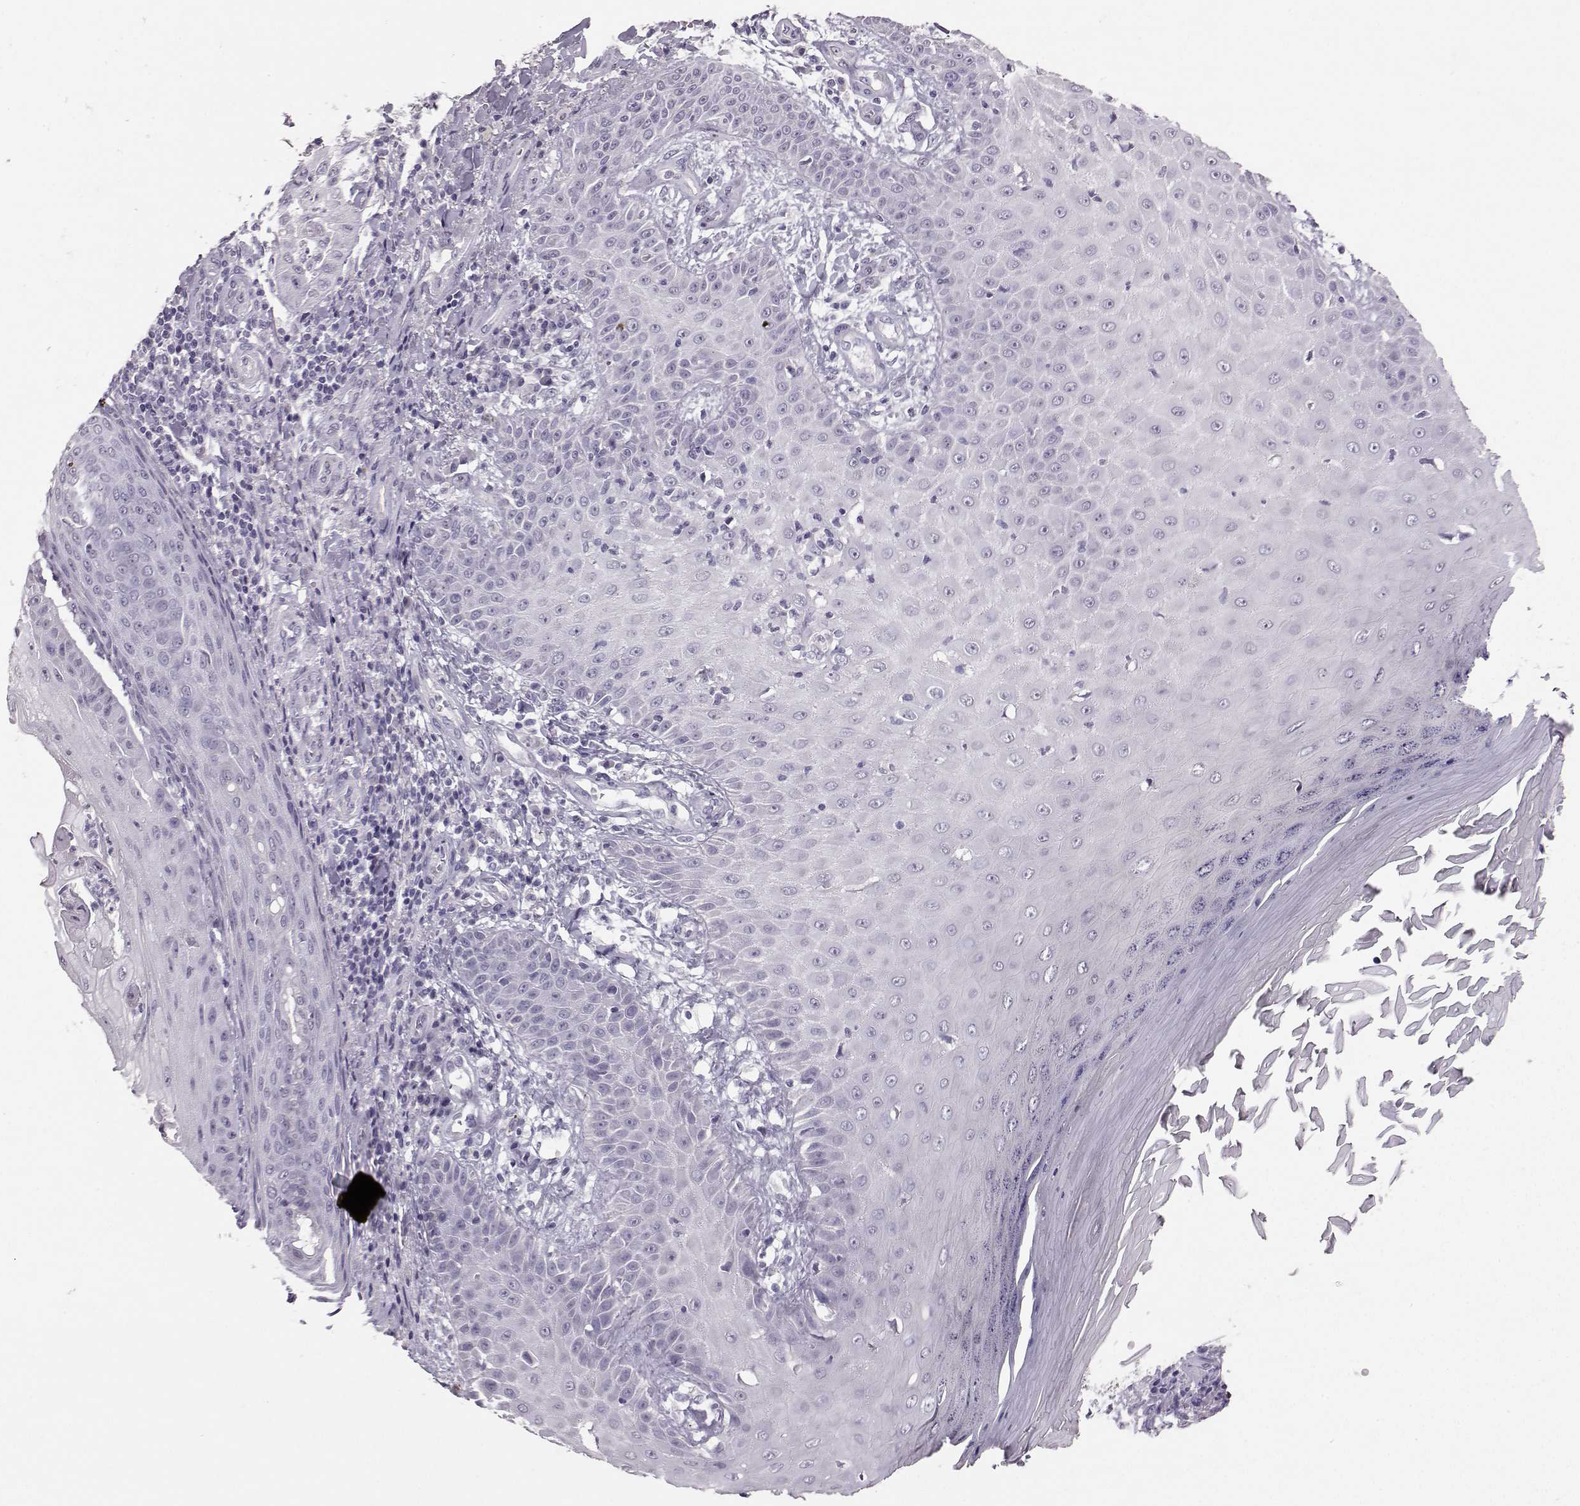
{"staining": {"intensity": "negative", "quantity": "none", "location": "none"}, "tissue": "skin cancer", "cell_type": "Tumor cells", "image_type": "cancer", "snomed": [{"axis": "morphology", "description": "Squamous cell carcinoma, NOS"}, {"axis": "topography", "description": "Skin"}], "caption": "The photomicrograph reveals no staining of tumor cells in squamous cell carcinoma (skin).", "gene": "PKP2", "patient": {"sex": "male", "age": 70}}